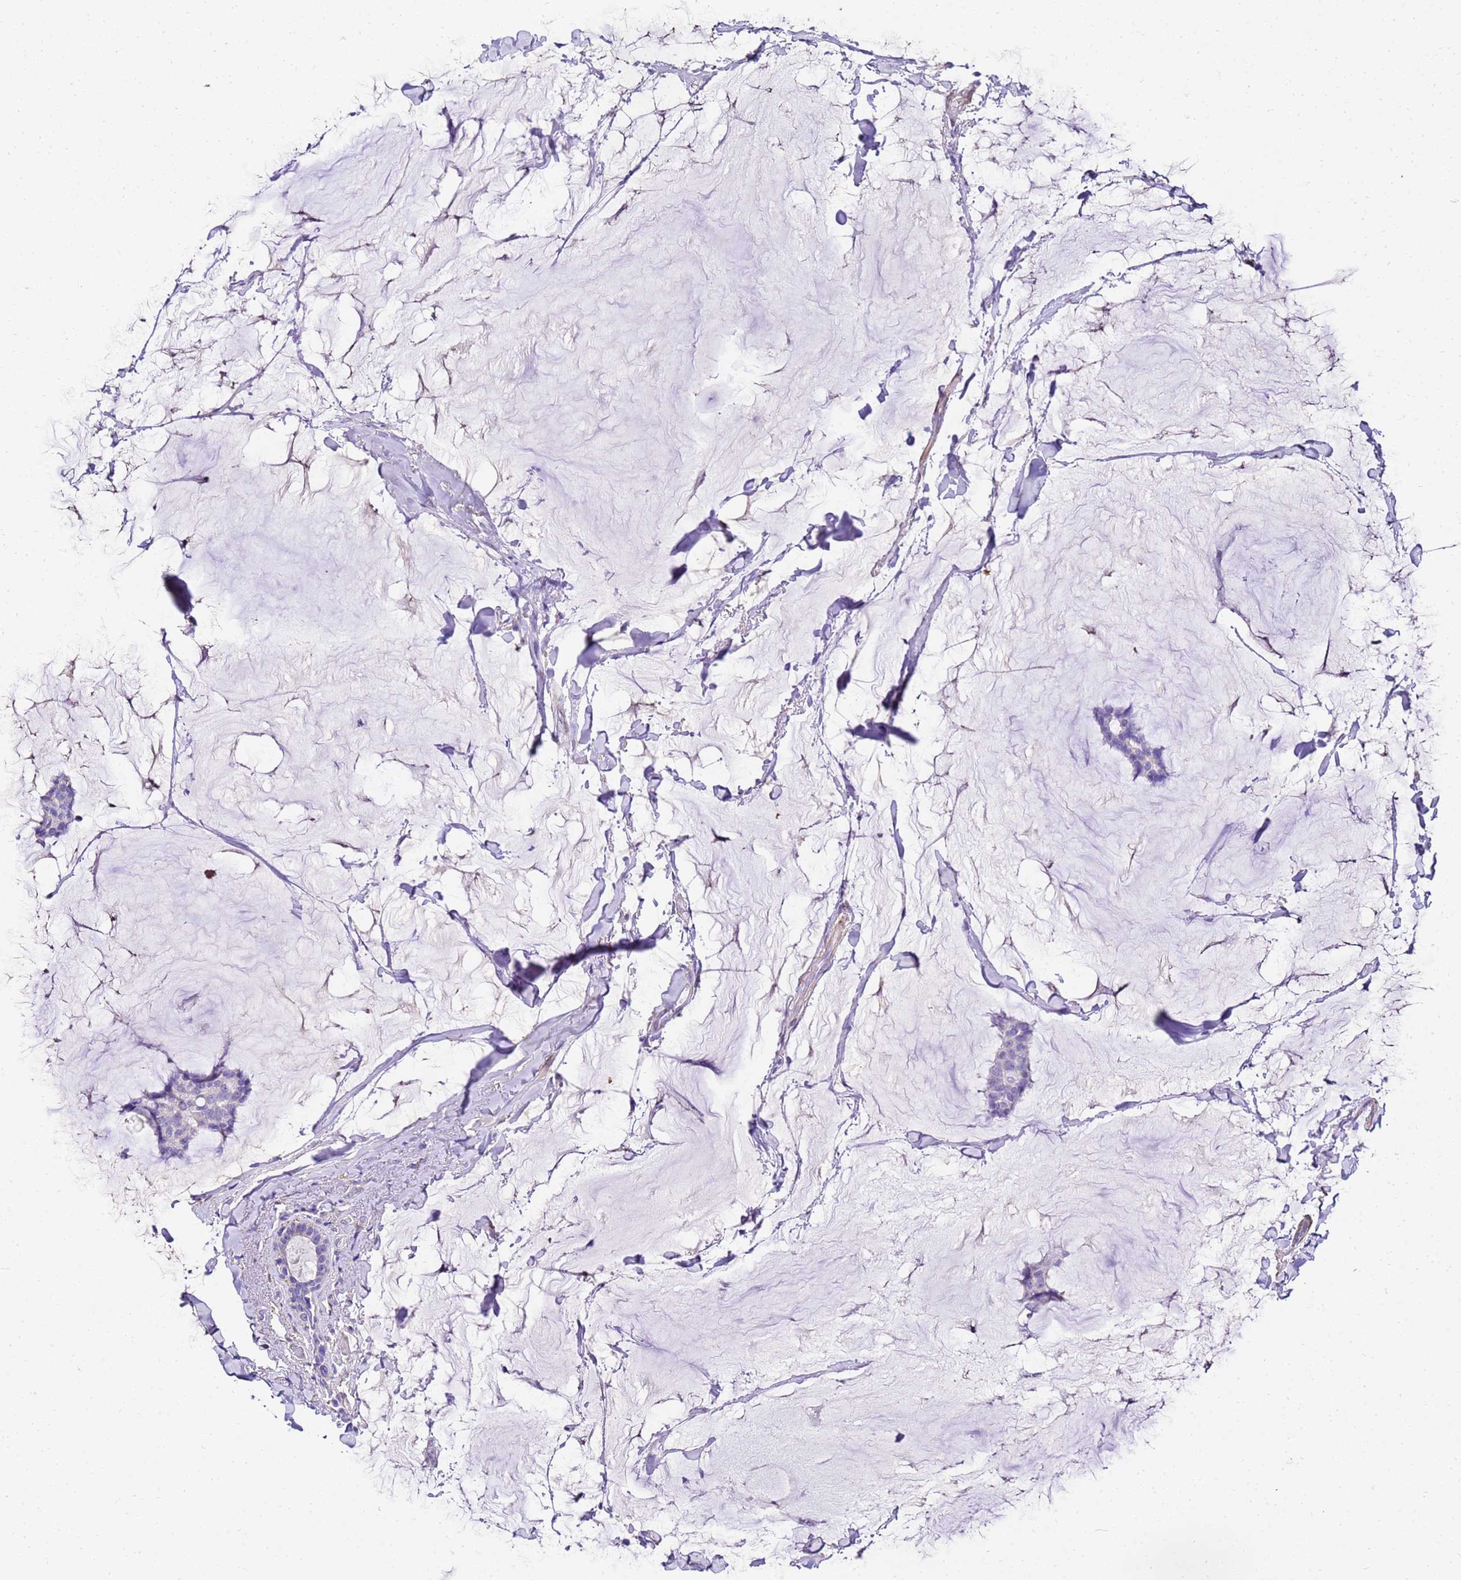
{"staining": {"intensity": "negative", "quantity": "none", "location": "none"}, "tissue": "breast cancer", "cell_type": "Tumor cells", "image_type": "cancer", "snomed": [{"axis": "morphology", "description": "Duct carcinoma"}, {"axis": "topography", "description": "Breast"}], "caption": "A photomicrograph of breast cancer stained for a protein shows no brown staining in tumor cells.", "gene": "HSPB6", "patient": {"sex": "female", "age": 93}}